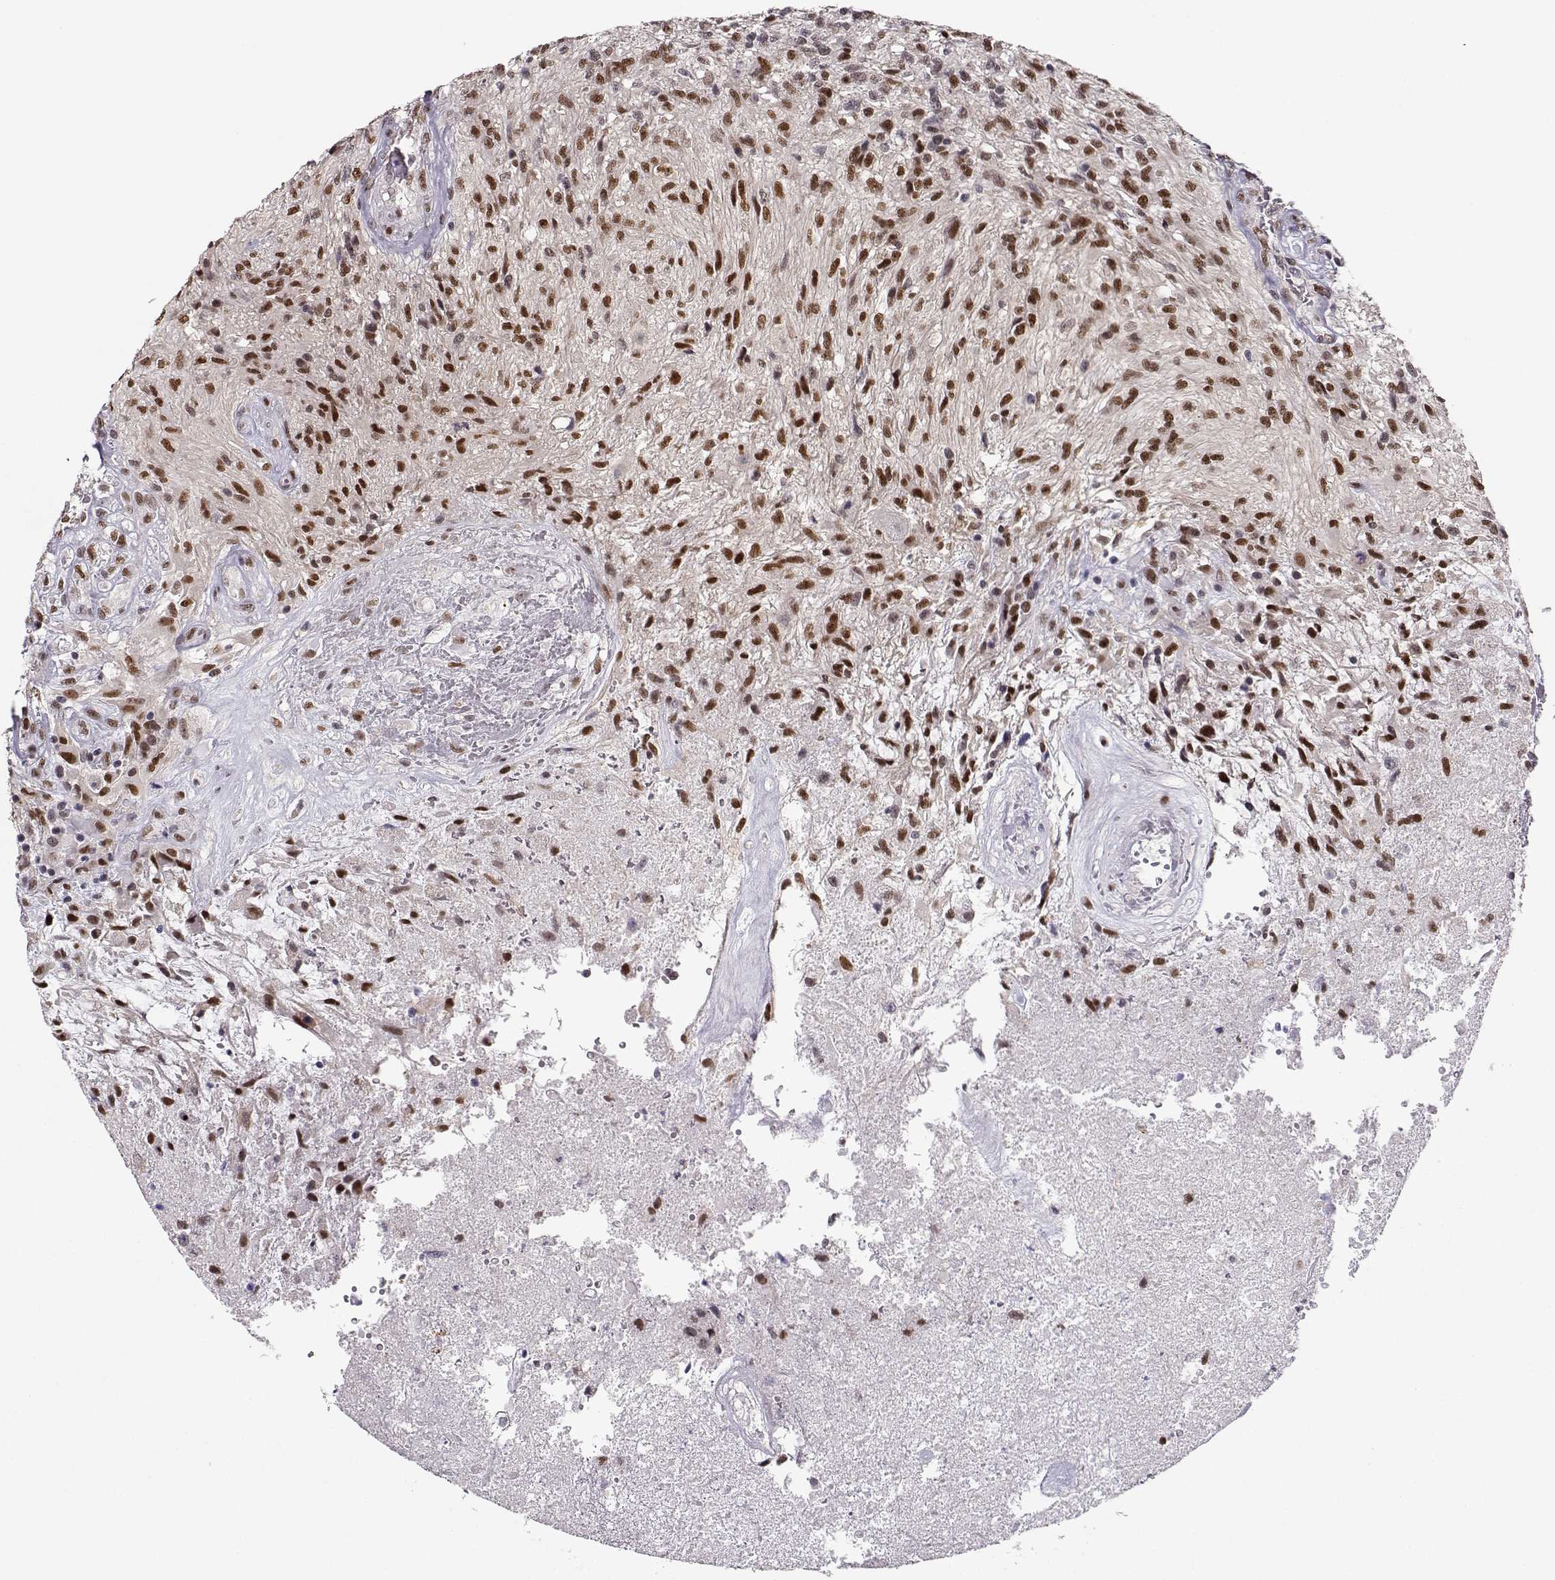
{"staining": {"intensity": "strong", "quantity": ">75%", "location": "nuclear"}, "tissue": "glioma", "cell_type": "Tumor cells", "image_type": "cancer", "snomed": [{"axis": "morphology", "description": "Glioma, malignant, High grade"}, {"axis": "topography", "description": "Brain"}], "caption": "This is an image of IHC staining of glioma, which shows strong positivity in the nuclear of tumor cells.", "gene": "POLI", "patient": {"sex": "male", "age": 56}}